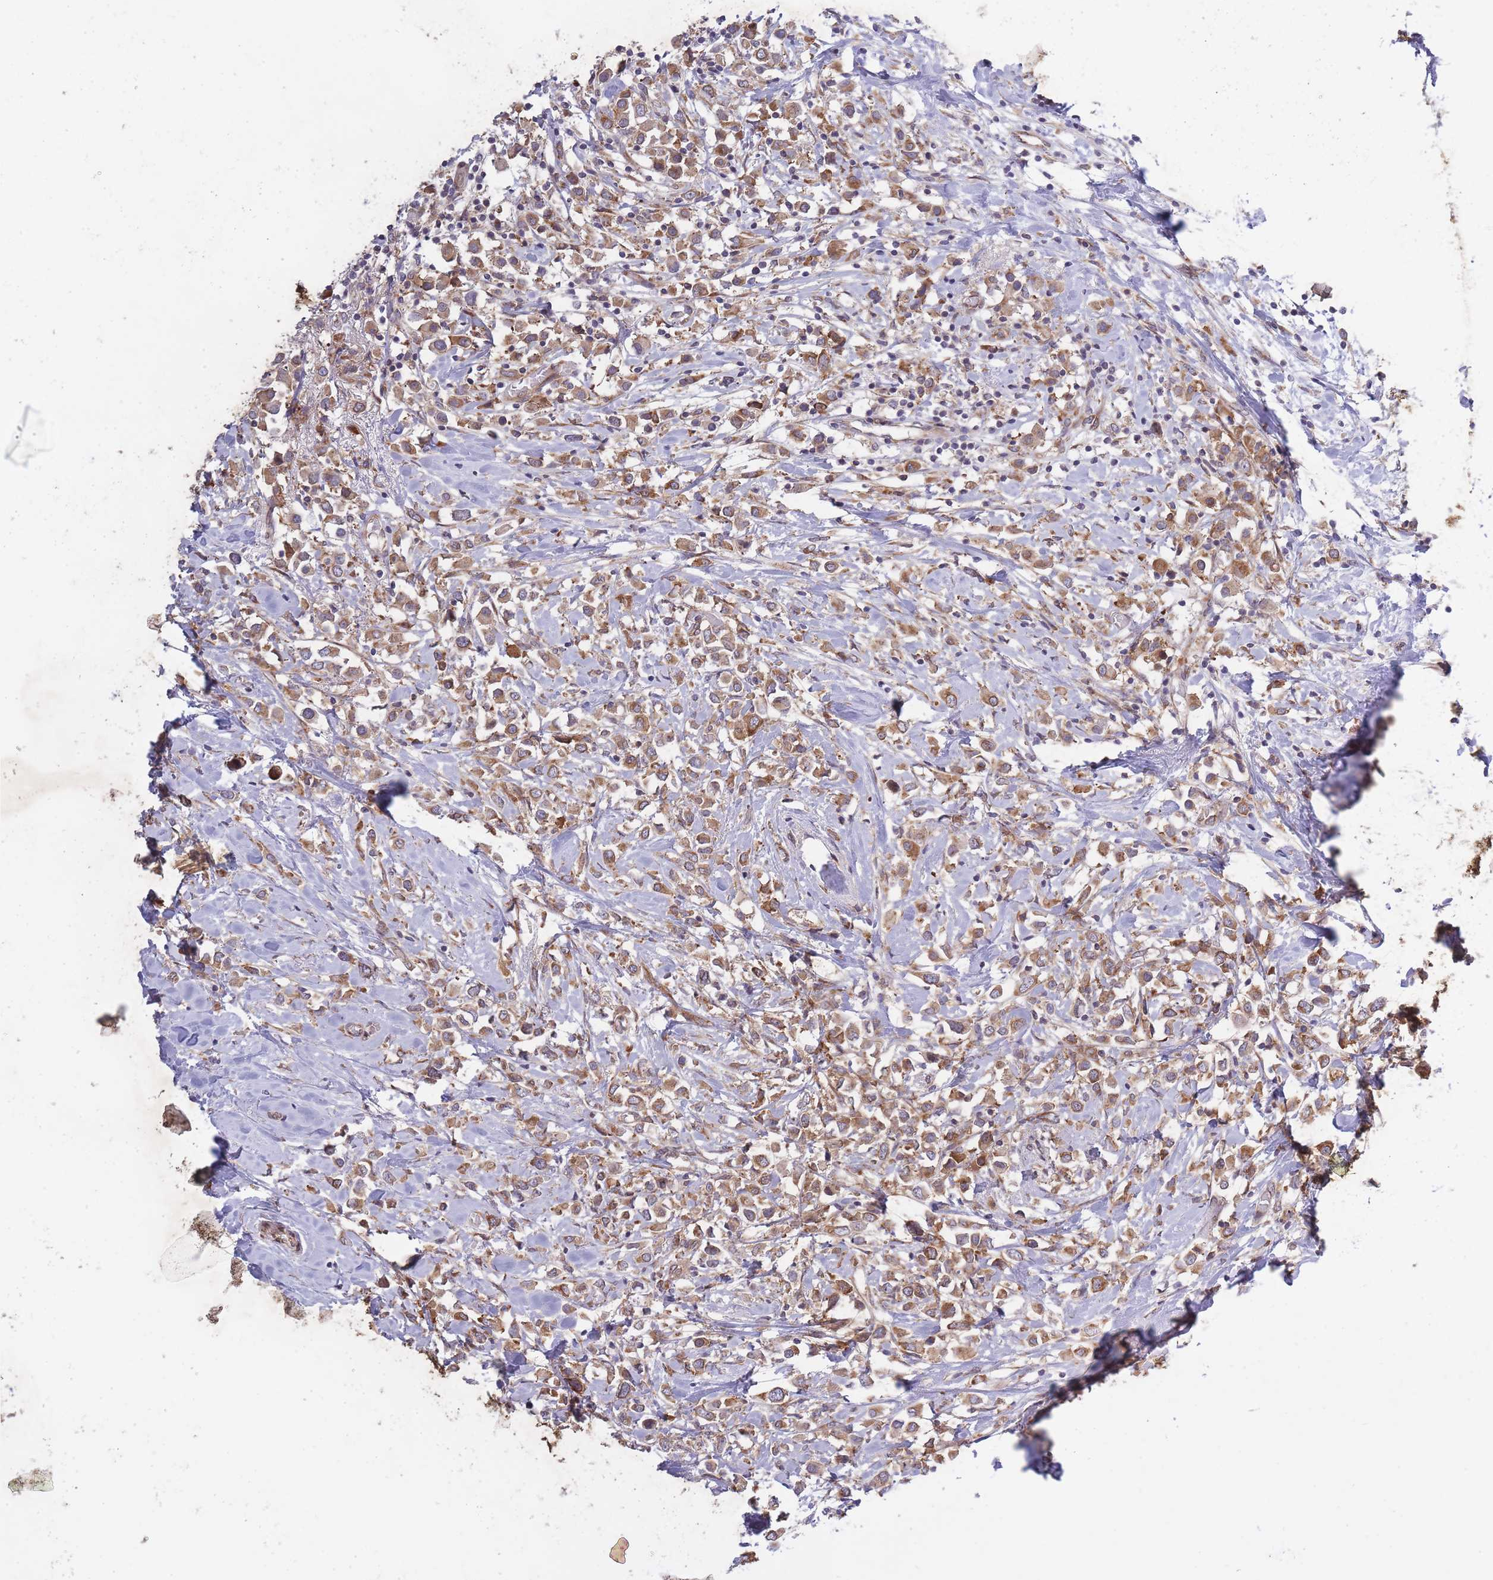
{"staining": {"intensity": "moderate", "quantity": ">75%", "location": "cytoplasmic/membranous"}, "tissue": "breast cancer", "cell_type": "Tumor cells", "image_type": "cancer", "snomed": [{"axis": "morphology", "description": "Duct carcinoma"}, {"axis": "topography", "description": "Breast"}], "caption": "A micrograph of human breast intraductal carcinoma stained for a protein demonstrates moderate cytoplasmic/membranous brown staining in tumor cells.", "gene": "CCDC124", "patient": {"sex": "female", "age": 61}}